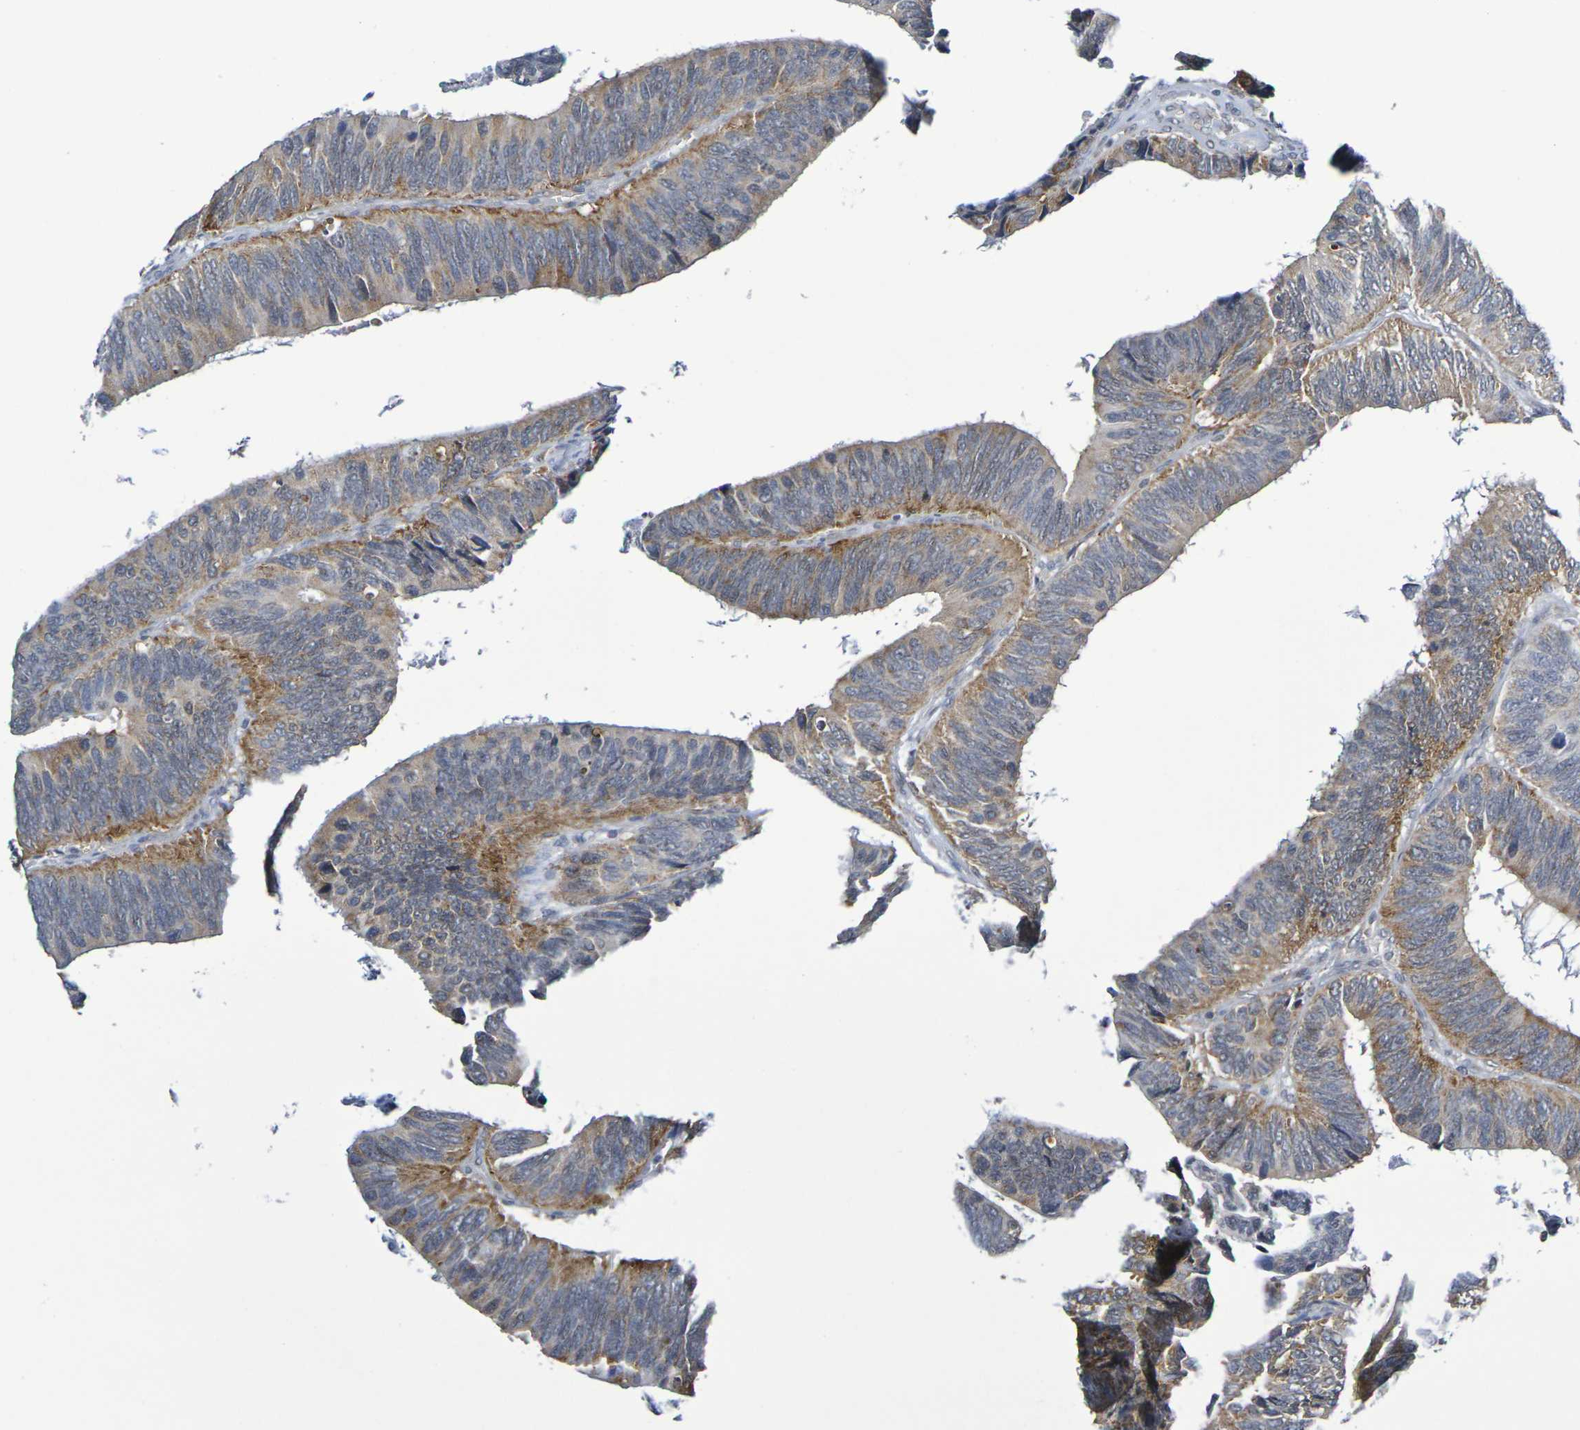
{"staining": {"intensity": "weak", "quantity": ">75%", "location": "cytoplasmic/membranous"}, "tissue": "colorectal cancer", "cell_type": "Tumor cells", "image_type": "cancer", "snomed": [{"axis": "morphology", "description": "Adenocarcinoma, NOS"}, {"axis": "topography", "description": "Colon"}], "caption": "Immunohistochemistry (IHC) staining of adenocarcinoma (colorectal), which displays low levels of weak cytoplasmic/membranous positivity in approximately >75% of tumor cells indicating weak cytoplasmic/membranous protein positivity. The staining was performed using DAB (brown) for protein detection and nuclei were counterstained in hematoxylin (blue).", "gene": "CHRNB1", "patient": {"sex": "male", "age": 72}}